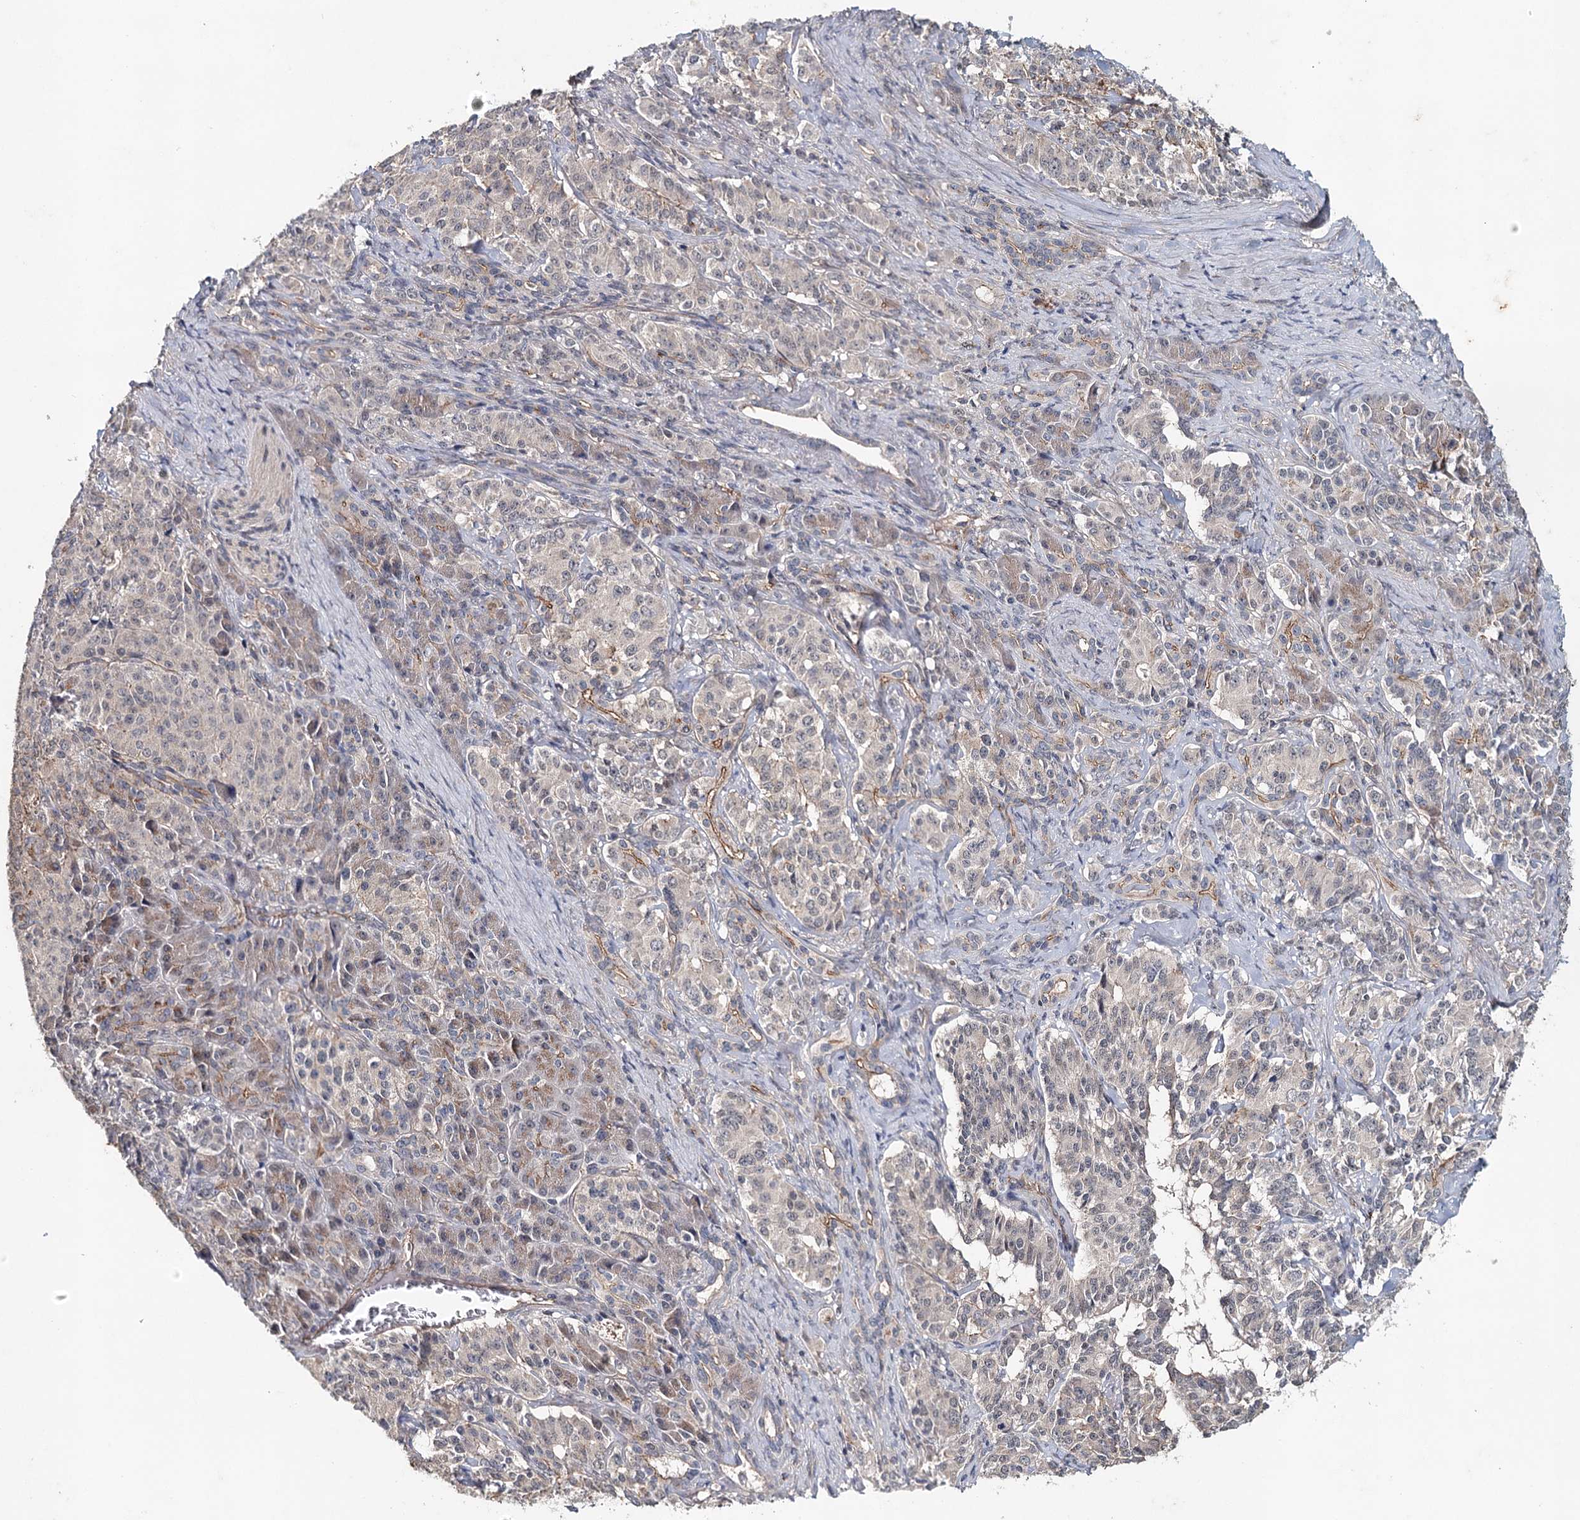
{"staining": {"intensity": "weak", "quantity": "<25%", "location": "cytoplasmic/membranous"}, "tissue": "pancreatic cancer", "cell_type": "Tumor cells", "image_type": "cancer", "snomed": [{"axis": "morphology", "description": "Adenocarcinoma, NOS"}, {"axis": "topography", "description": "Pancreas"}], "caption": "High magnification brightfield microscopy of adenocarcinoma (pancreatic) stained with DAB (brown) and counterstained with hematoxylin (blue): tumor cells show no significant positivity. The staining is performed using DAB (3,3'-diaminobenzidine) brown chromogen with nuclei counter-stained in using hematoxylin.", "gene": "SYNPO", "patient": {"sex": "female", "age": 74}}